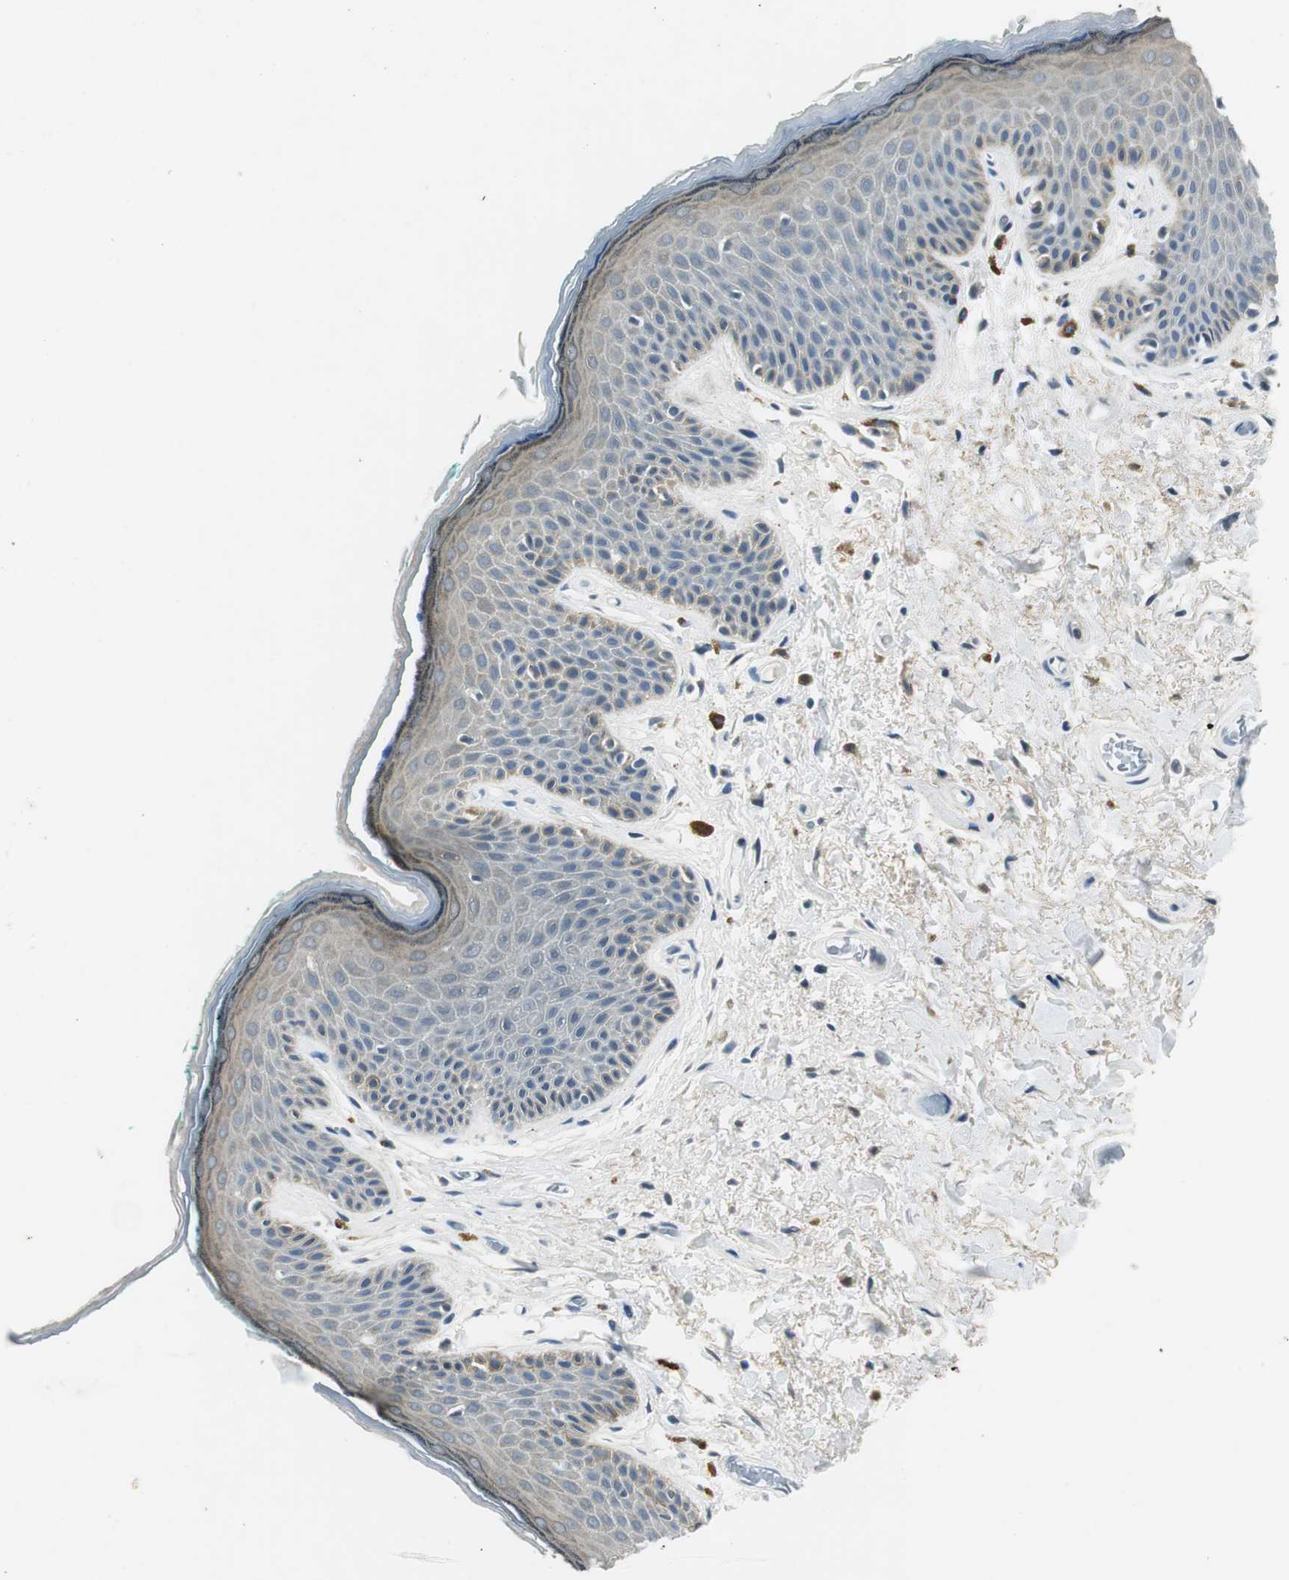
{"staining": {"intensity": "weak", "quantity": "<25%", "location": "cytoplasmic/membranous"}, "tissue": "skin", "cell_type": "Epidermal cells", "image_type": "normal", "snomed": [{"axis": "morphology", "description": "Normal tissue, NOS"}, {"axis": "topography", "description": "Anal"}], "caption": "High power microscopy histopathology image of an IHC image of benign skin, revealing no significant staining in epidermal cells. (Stains: DAB immunohistochemistry (IHC) with hematoxylin counter stain, Microscopy: brightfield microscopy at high magnification).", "gene": "ME1", "patient": {"sex": "male", "age": 74}}